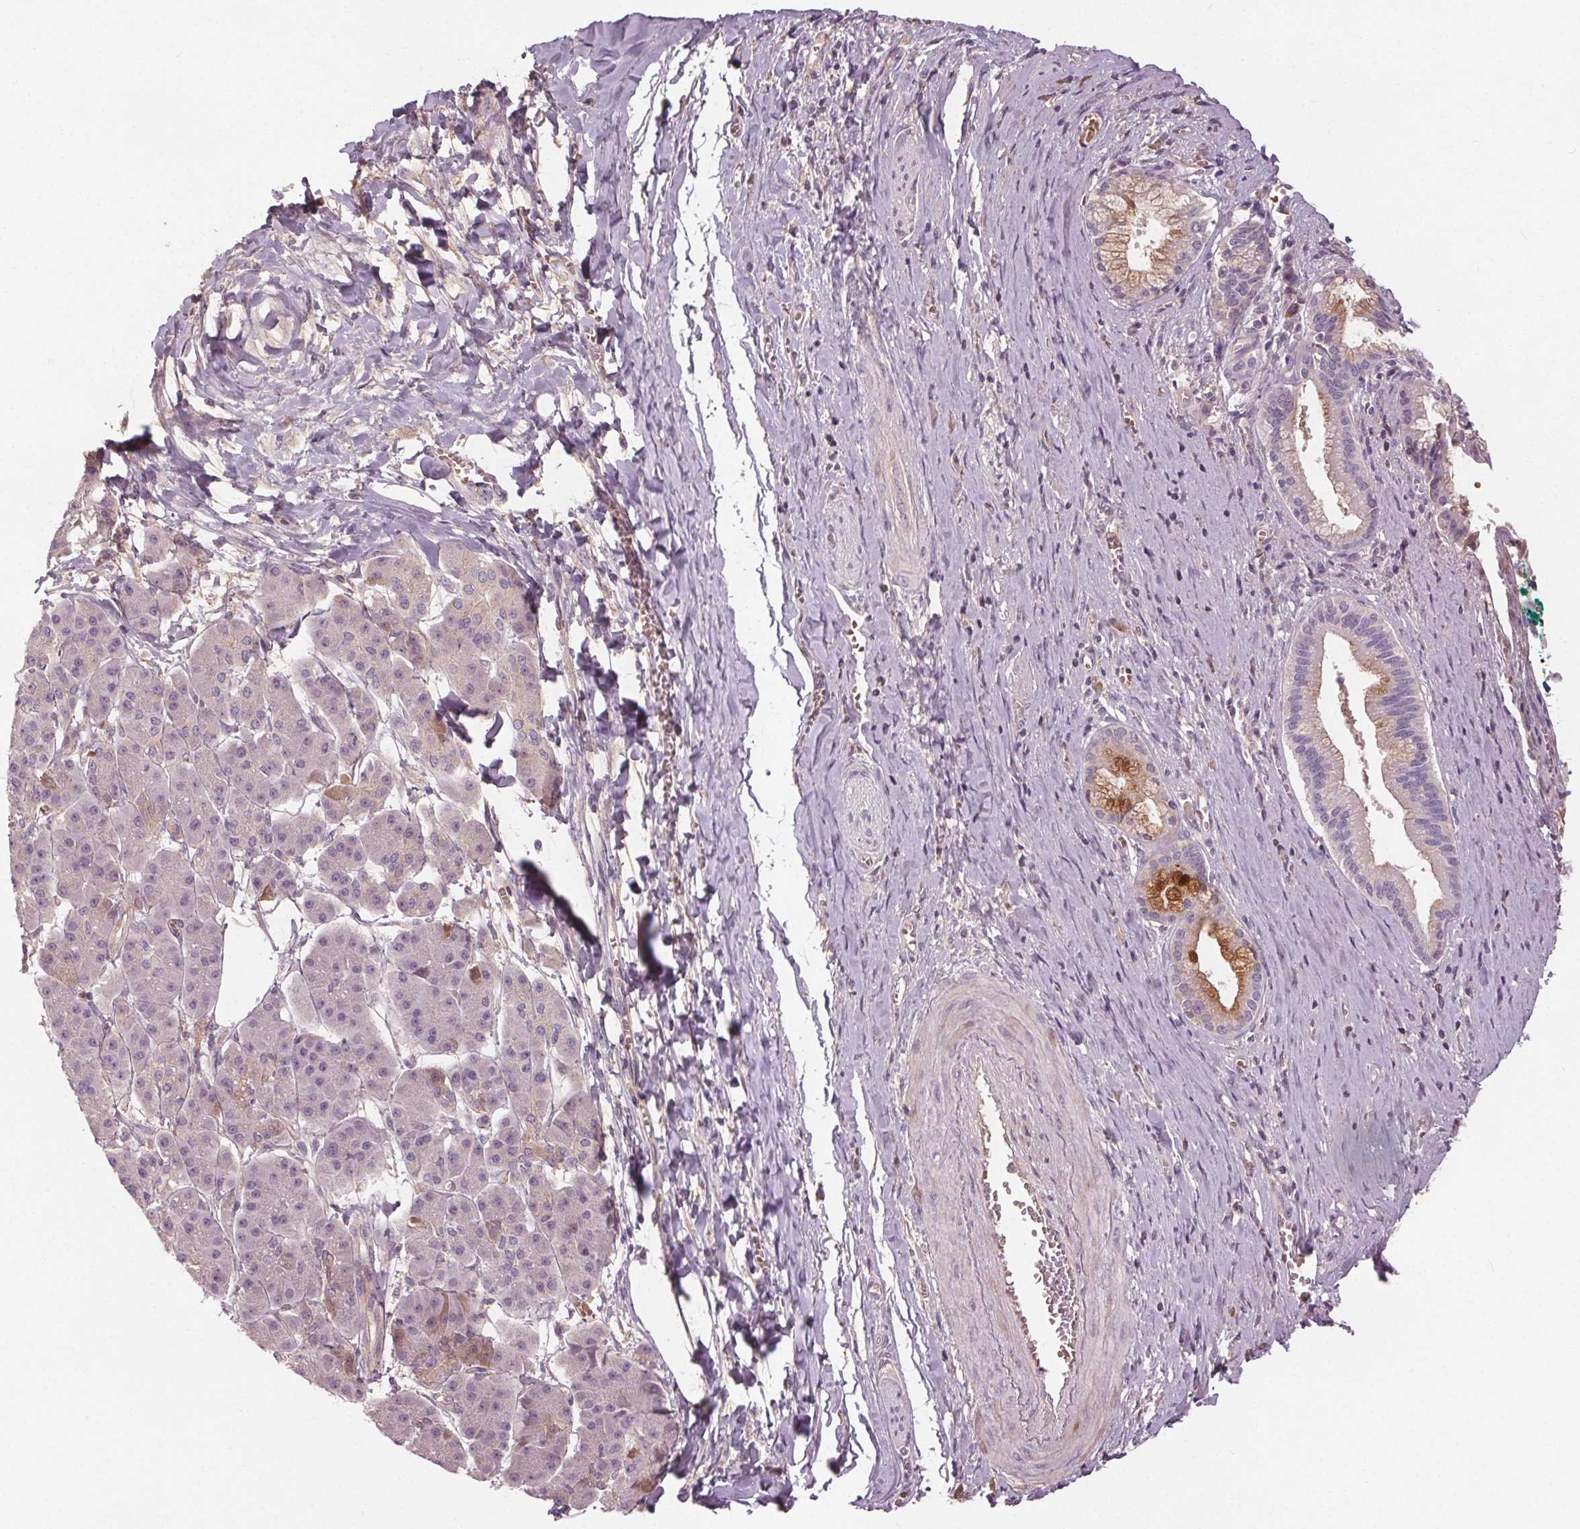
{"staining": {"intensity": "moderate", "quantity": "<25%", "location": "cytoplasmic/membranous"}, "tissue": "pancreatic cancer", "cell_type": "Tumor cells", "image_type": "cancer", "snomed": [{"axis": "morphology", "description": "Normal tissue, NOS"}, {"axis": "morphology", "description": "Adenocarcinoma, NOS"}, {"axis": "topography", "description": "Lymph node"}, {"axis": "topography", "description": "Pancreas"}], "caption": "Moderate cytoplasmic/membranous expression is identified in approximately <25% of tumor cells in pancreatic adenocarcinoma. The staining was performed using DAB, with brown indicating positive protein expression. Nuclei are stained blue with hematoxylin.", "gene": "PDGFD", "patient": {"sex": "female", "age": 58}}